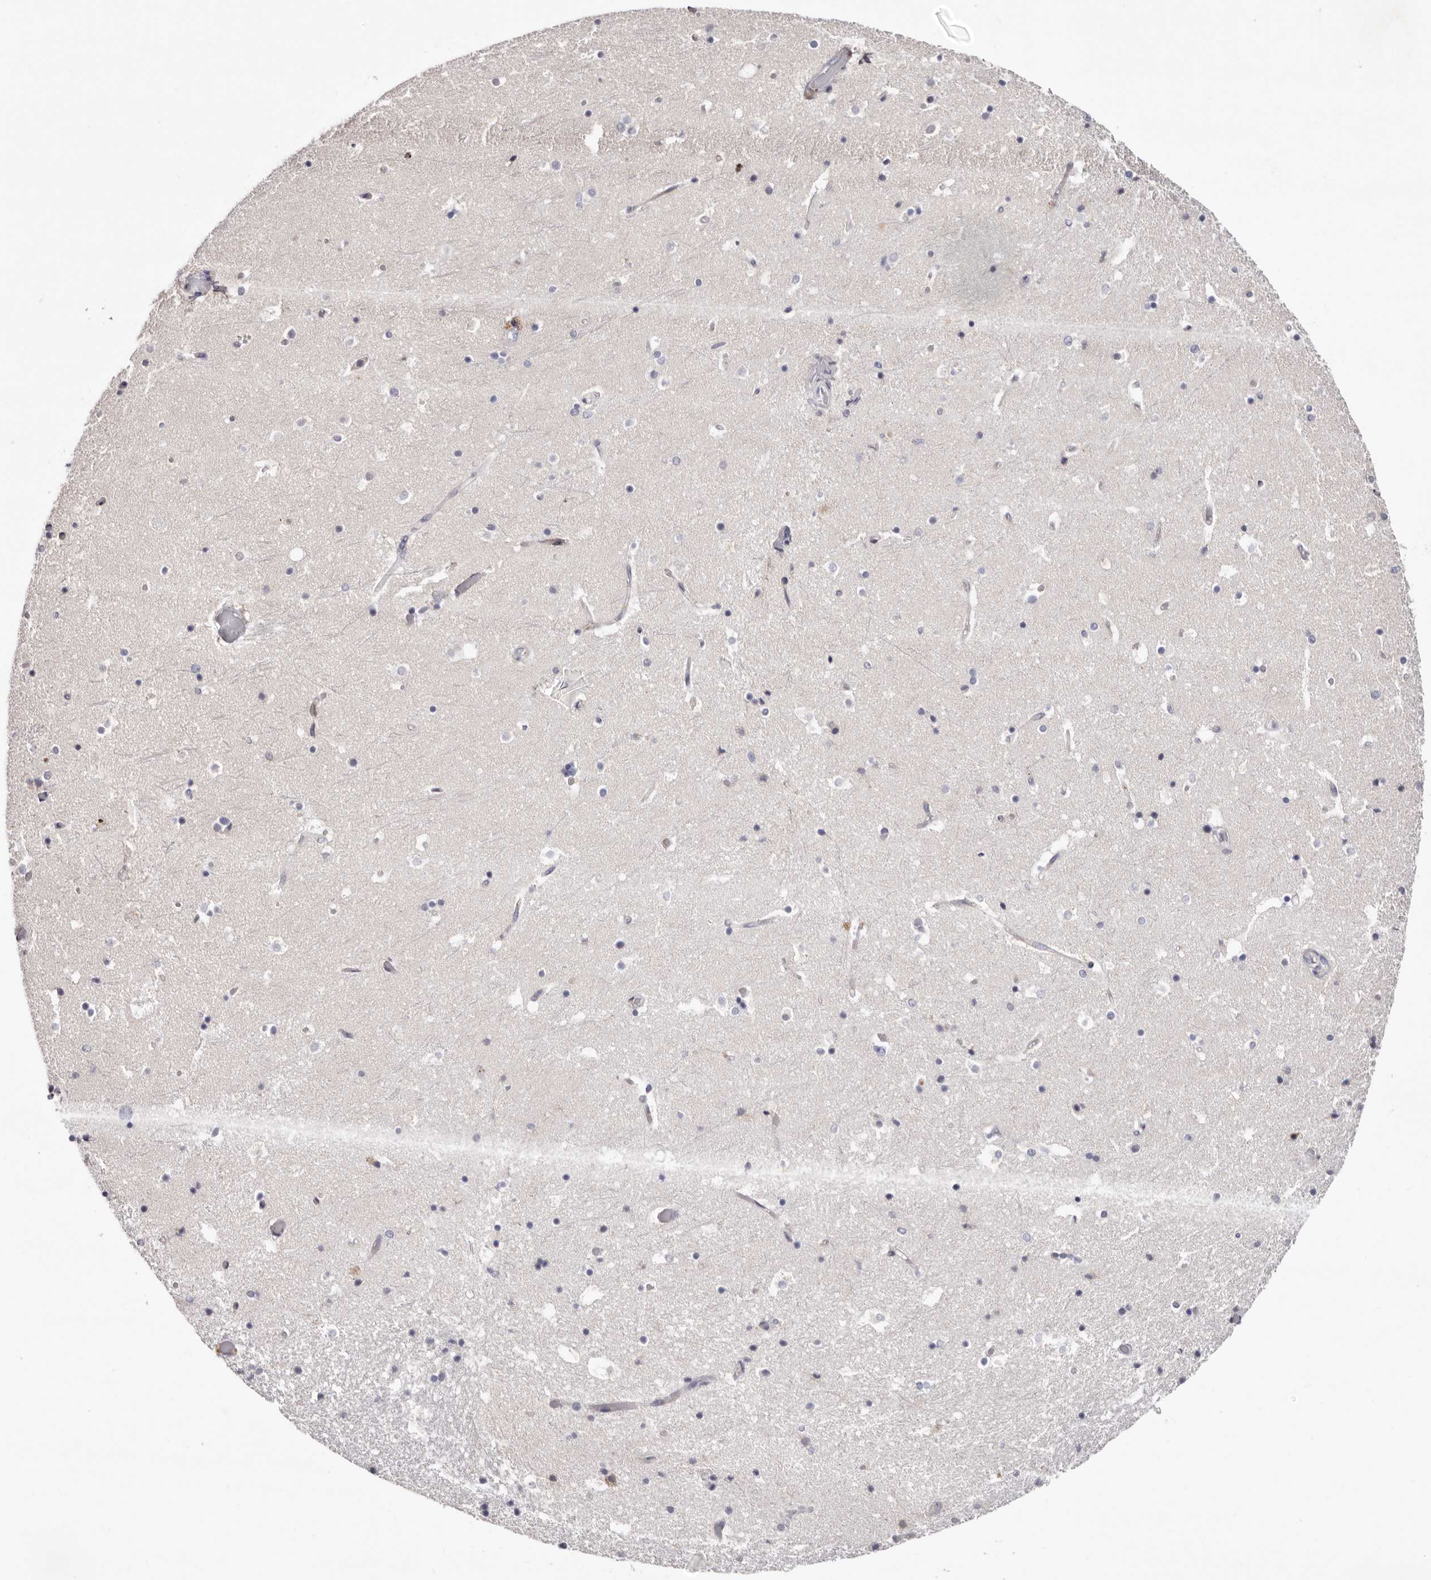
{"staining": {"intensity": "negative", "quantity": "none", "location": "none"}, "tissue": "hippocampus", "cell_type": "Glial cells", "image_type": "normal", "snomed": [{"axis": "morphology", "description": "Normal tissue, NOS"}, {"axis": "topography", "description": "Hippocampus"}], "caption": "There is no significant expression in glial cells of hippocampus. (DAB (3,3'-diaminobenzidine) immunohistochemistry, high magnification).", "gene": "LMLN", "patient": {"sex": "female", "age": 52}}